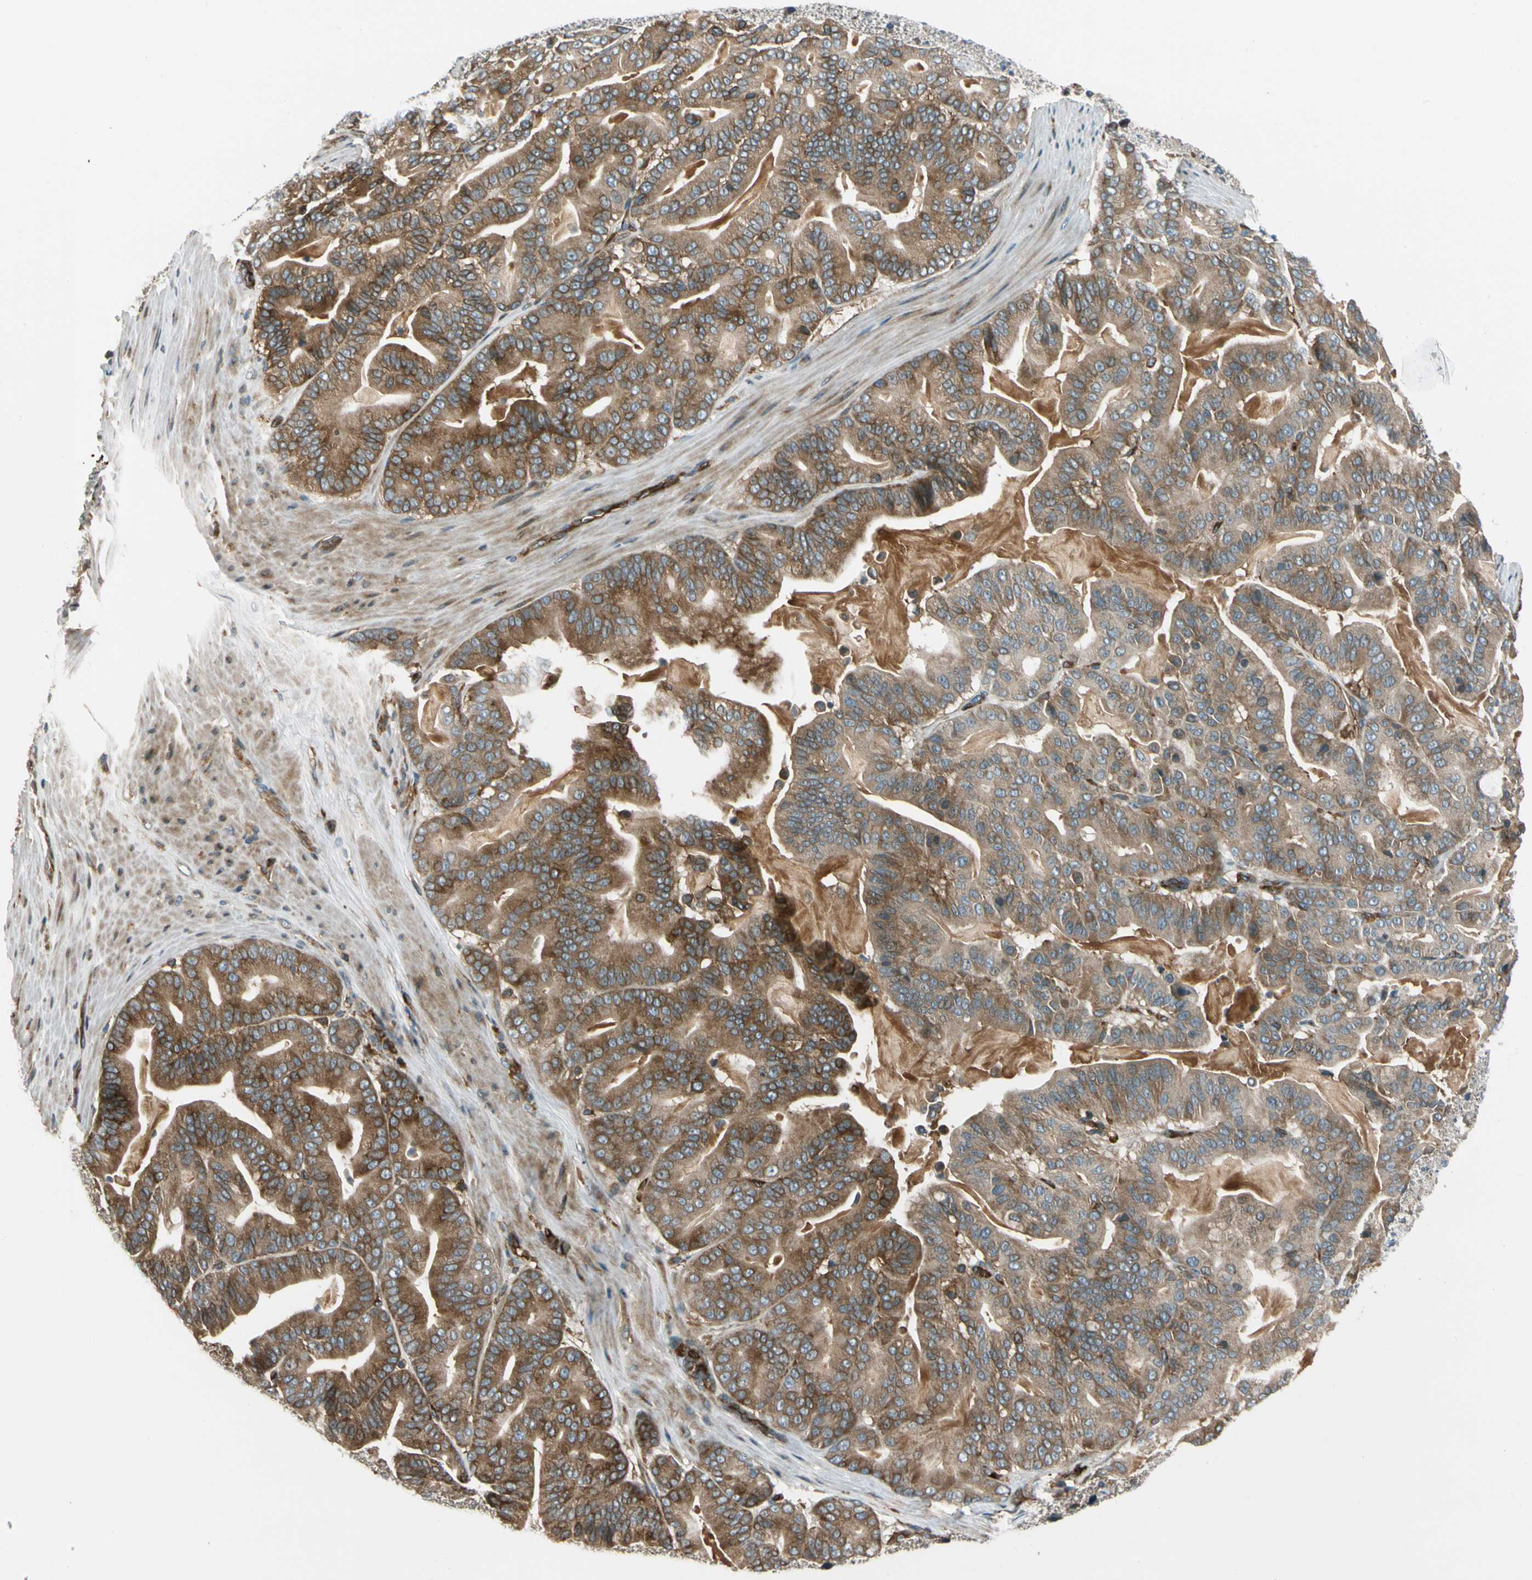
{"staining": {"intensity": "strong", "quantity": ">75%", "location": "cytoplasmic/membranous"}, "tissue": "pancreatic cancer", "cell_type": "Tumor cells", "image_type": "cancer", "snomed": [{"axis": "morphology", "description": "Adenocarcinoma, NOS"}, {"axis": "topography", "description": "Pancreas"}], "caption": "A high-resolution histopathology image shows IHC staining of adenocarcinoma (pancreatic), which displays strong cytoplasmic/membranous staining in about >75% of tumor cells.", "gene": "TRIO", "patient": {"sex": "male", "age": 63}}